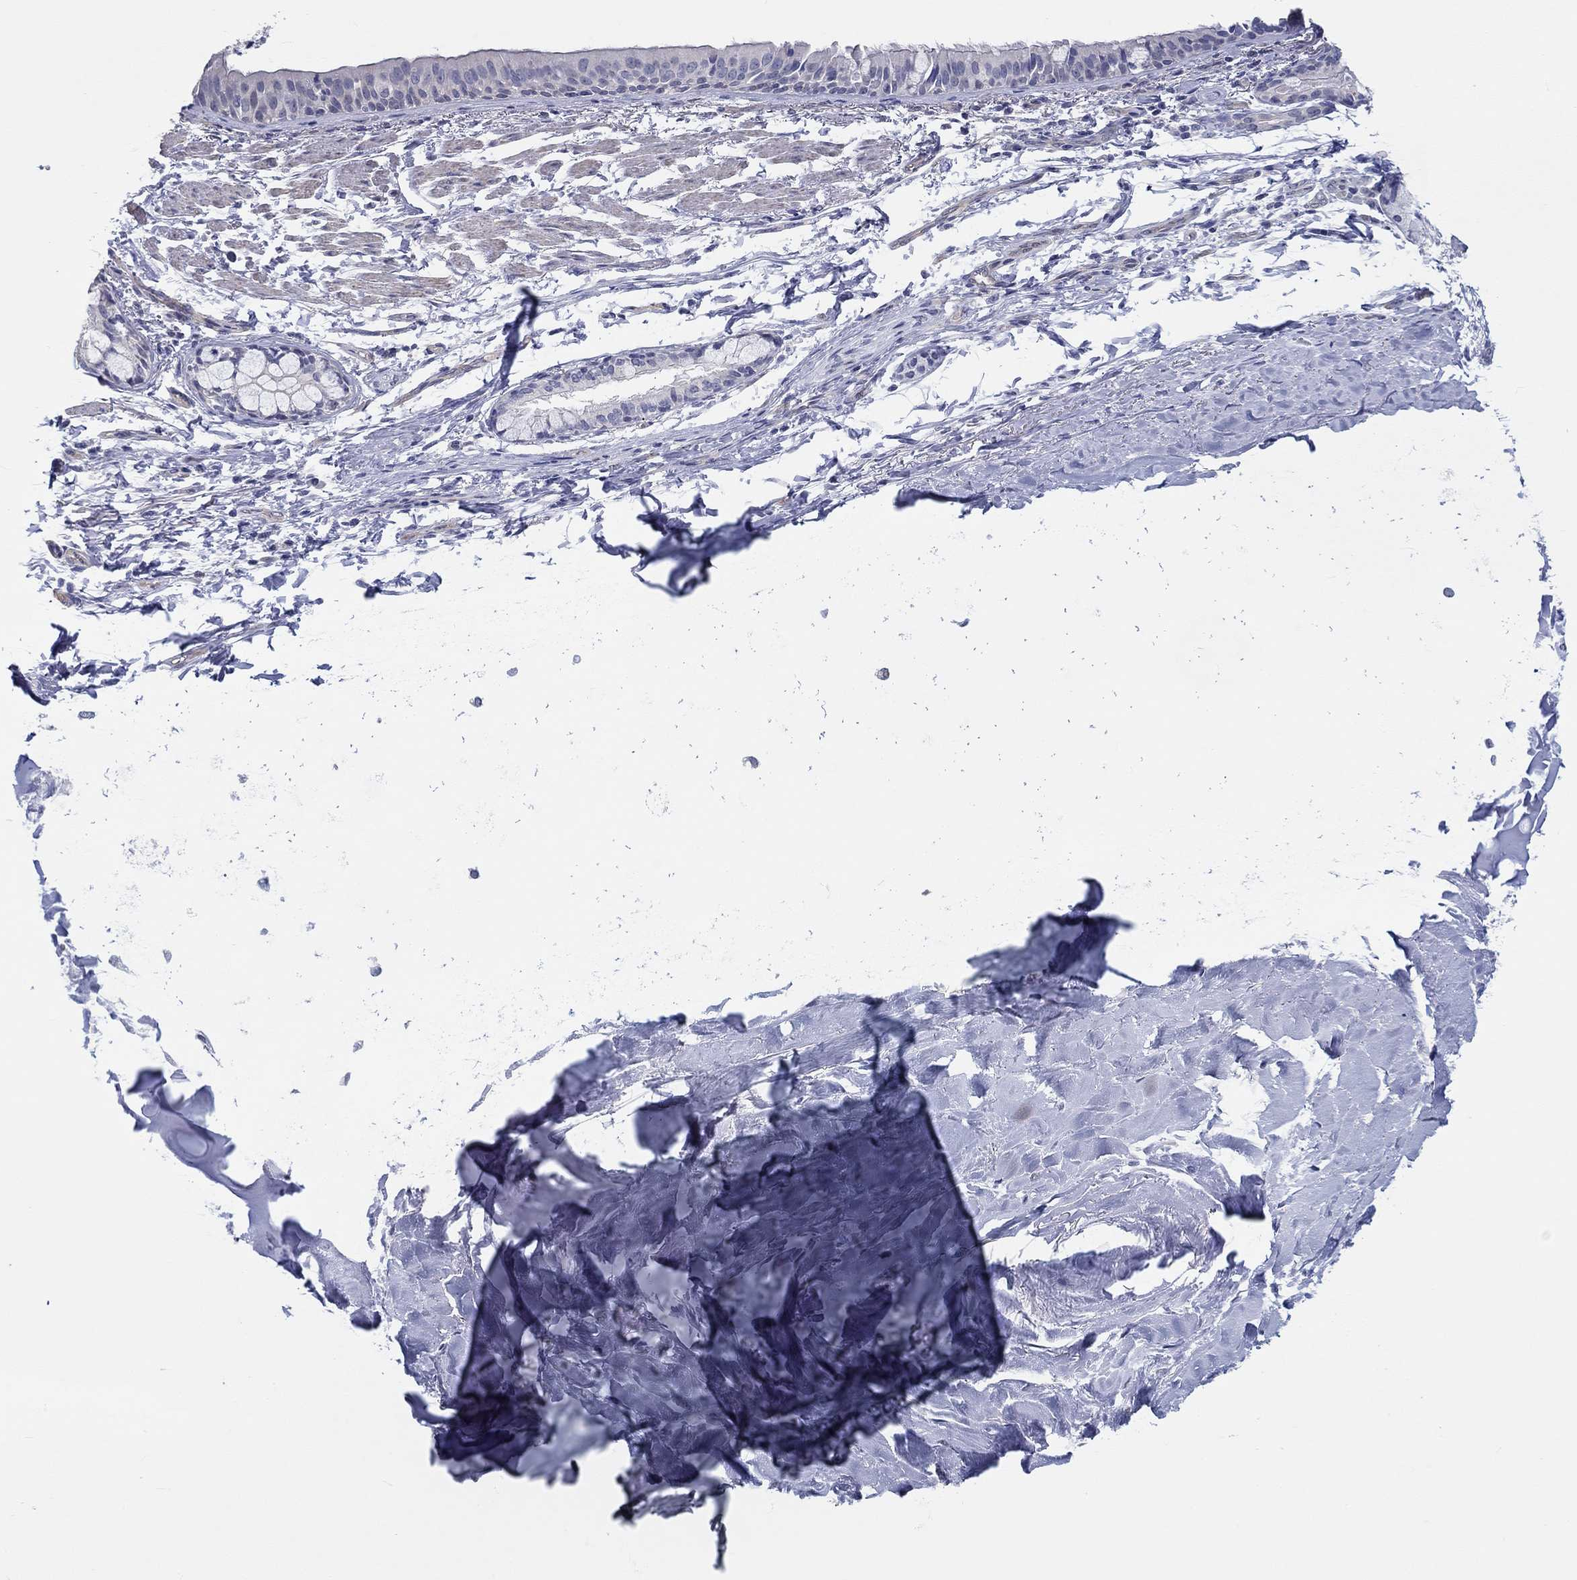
{"staining": {"intensity": "negative", "quantity": "none", "location": "none"}, "tissue": "bronchus", "cell_type": "Respiratory epithelial cells", "image_type": "normal", "snomed": [{"axis": "morphology", "description": "Normal tissue, NOS"}, {"axis": "morphology", "description": "Squamous cell carcinoma, NOS"}, {"axis": "topography", "description": "Bronchus"}, {"axis": "topography", "description": "Lung"}], "caption": "DAB immunohistochemical staining of benign bronchus exhibits no significant staining in respiratory epithelial cells. (Brightfield microscopy of DAB (3,3'-diaminobenzidine) immunohistochemistry at high magnification).", "gene": "CRYGD", "patient": {"sex": "male", "age": 69}}